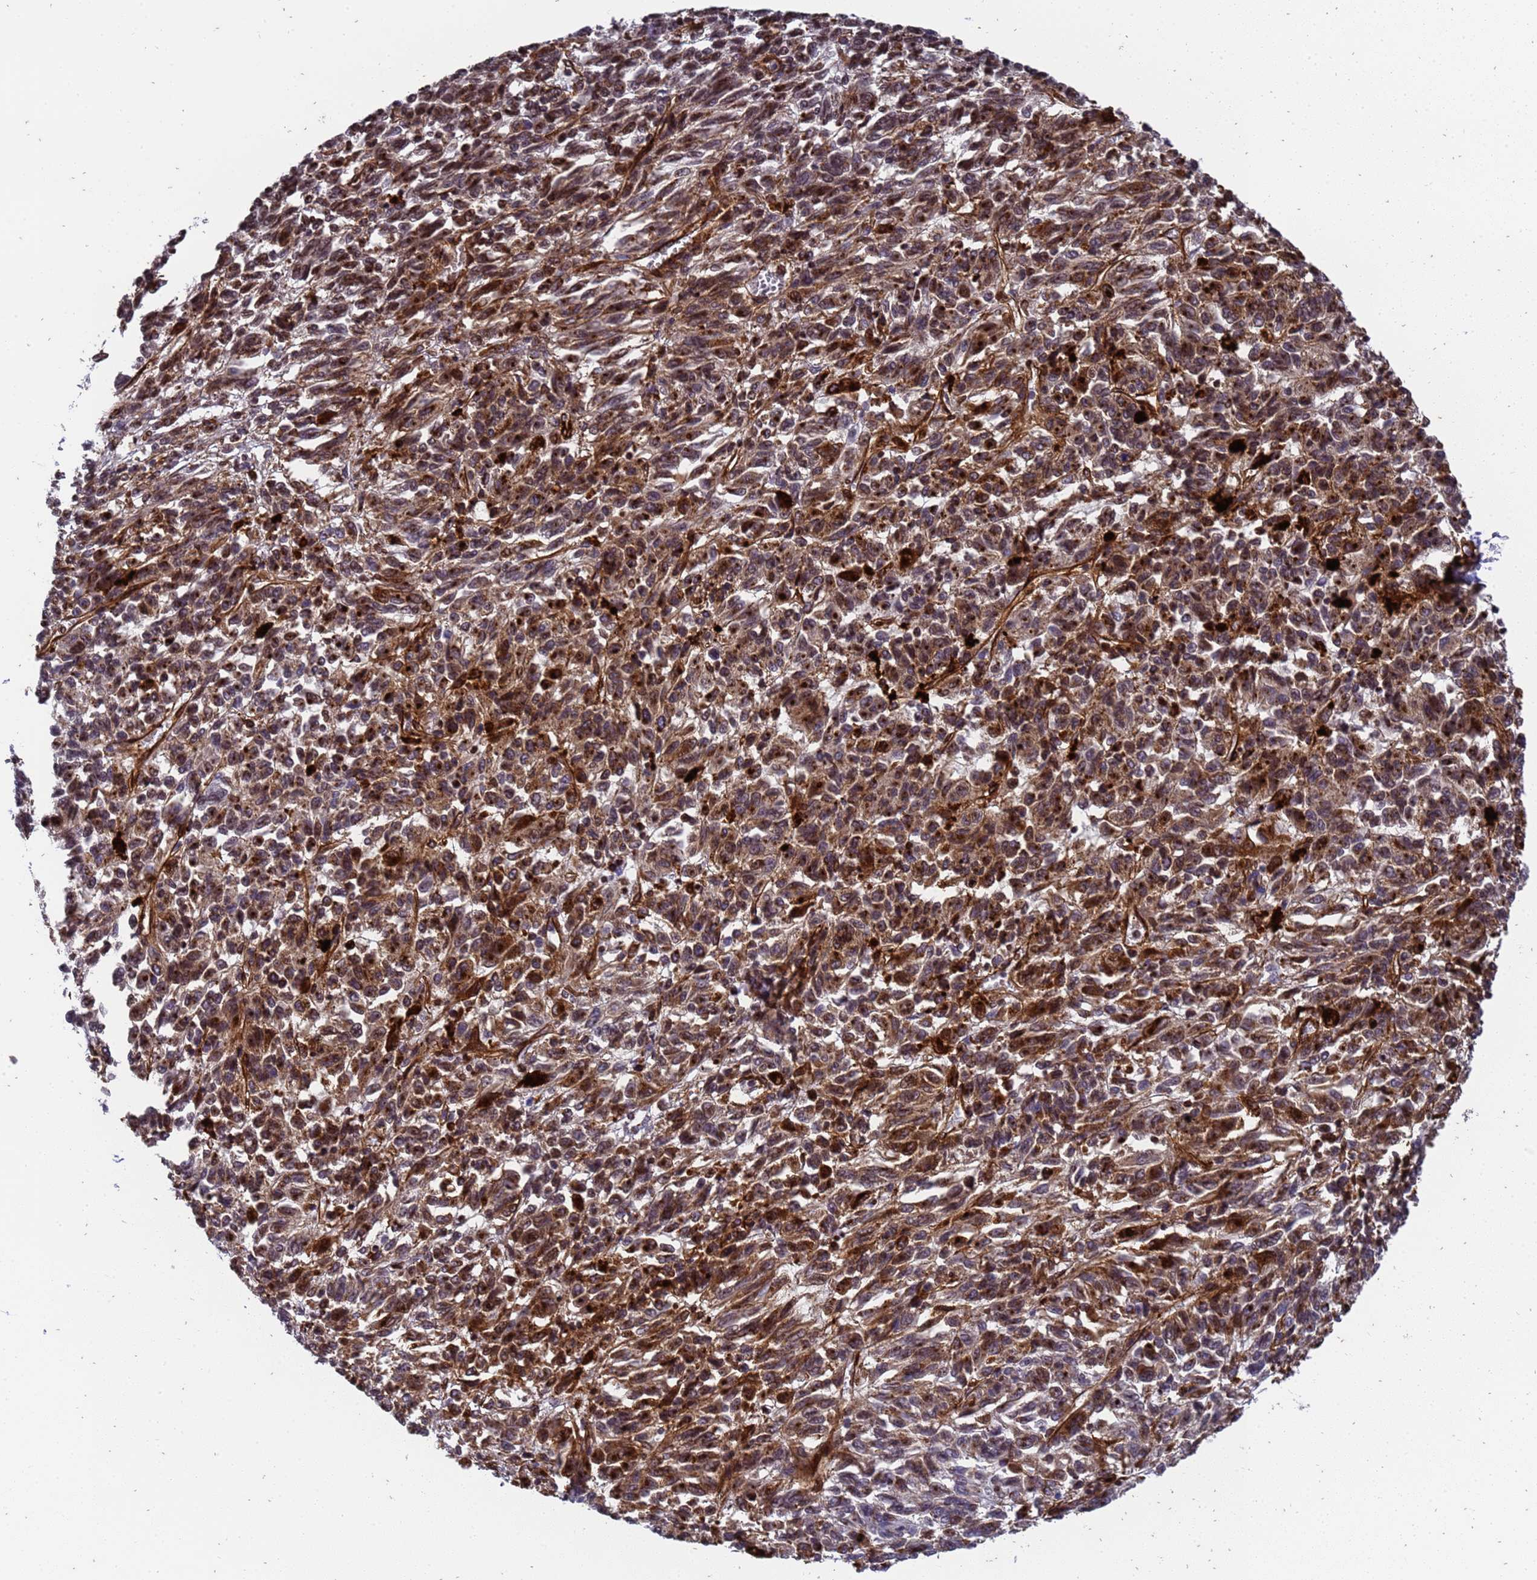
{"staining": {"intensity": "strong", "quantity": "25%-75%", "location": "cytoplasmic/membranous"}, "tissue": "melanoma", "cell_type": "Tumor cells", "image_type": "cancer", "snomed": [{"axis": "morphology", "description": "Malignant melanoma, Metastatic site"}, {"axis": "topography", "description": "Lung"}], "caption": "Brown immunohistochemical staining in malignant melanoma (metastatic site) displays strong cytoplasmic/membranous expression in about 25%-75% of tumor cells. Using DAB (3,3'-diaminobenzidine) (brown) and hematoxylin (blue) stains, captured at high magnification using brightfield microscopy.", "gene": "IGFBP7", "patient": {"sex": "male", "age": 64}}